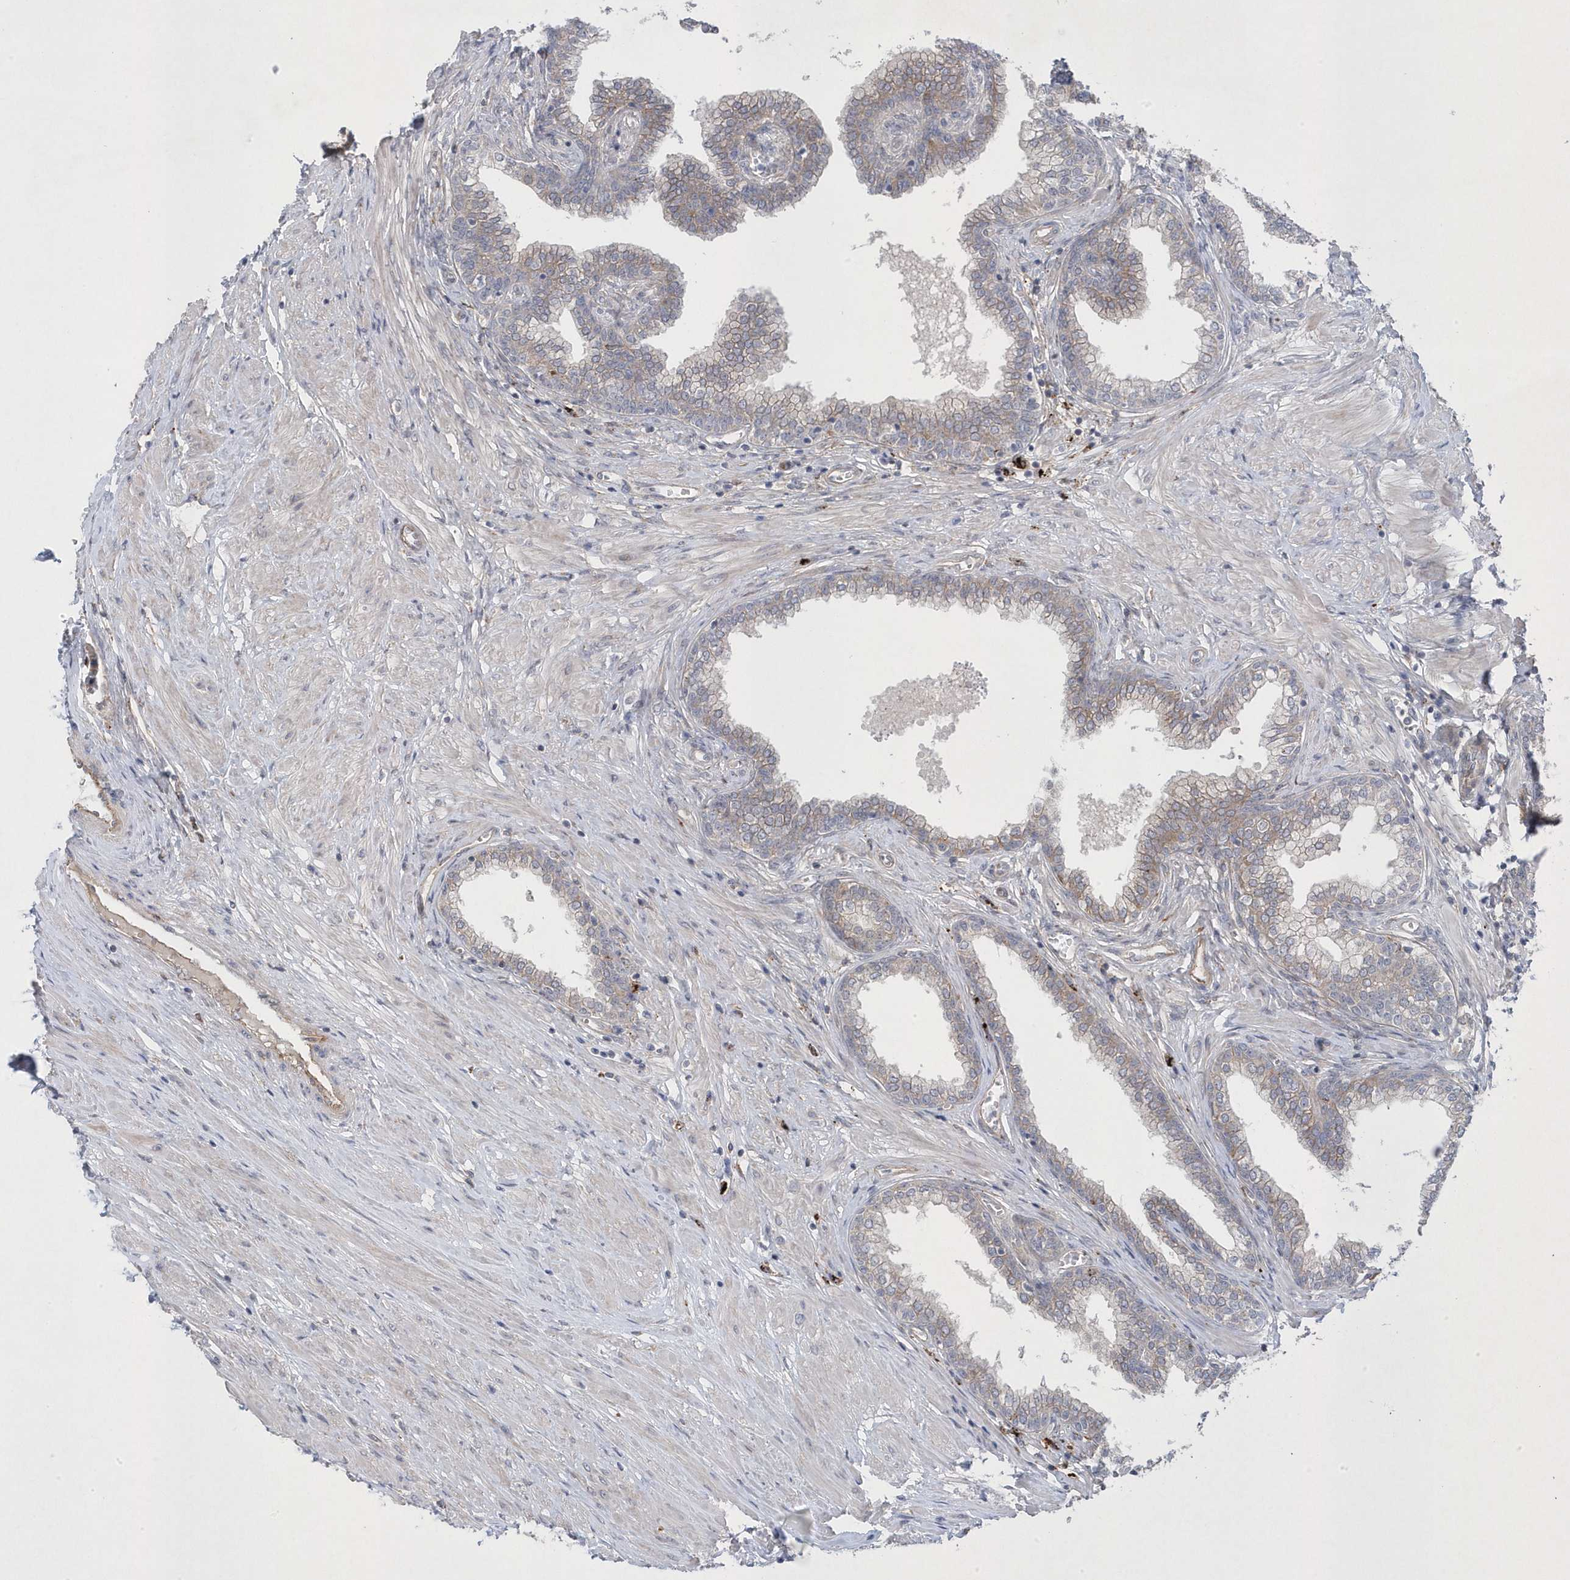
{"staining": {"intensity": "moderate", "quantity": "<25%", "location": "cytoplasmic/membranous"}, "tissue": "prostate", "cell_type": "Glandular cells", "image_type": "normal", "snomed": [{"axis": "morphology", "description": "Normal tissue, NOS"}, {"axis": "morphology", "description": "Urothelial carcinoma, Low grade"}, {"axis": "topography", "description": "Urinary bladder"}, {"axis": "topography", "description": "Prostate"}], "caption": "Protein positivity by immunohistochemistry (IHC) exhibits moderate cytoplasmic/membranous positivity in about <25% of glandular cells in unremarkable prostate.", "gene": "ANAPC1", "patient": {"sex": "male", "age": 60}}